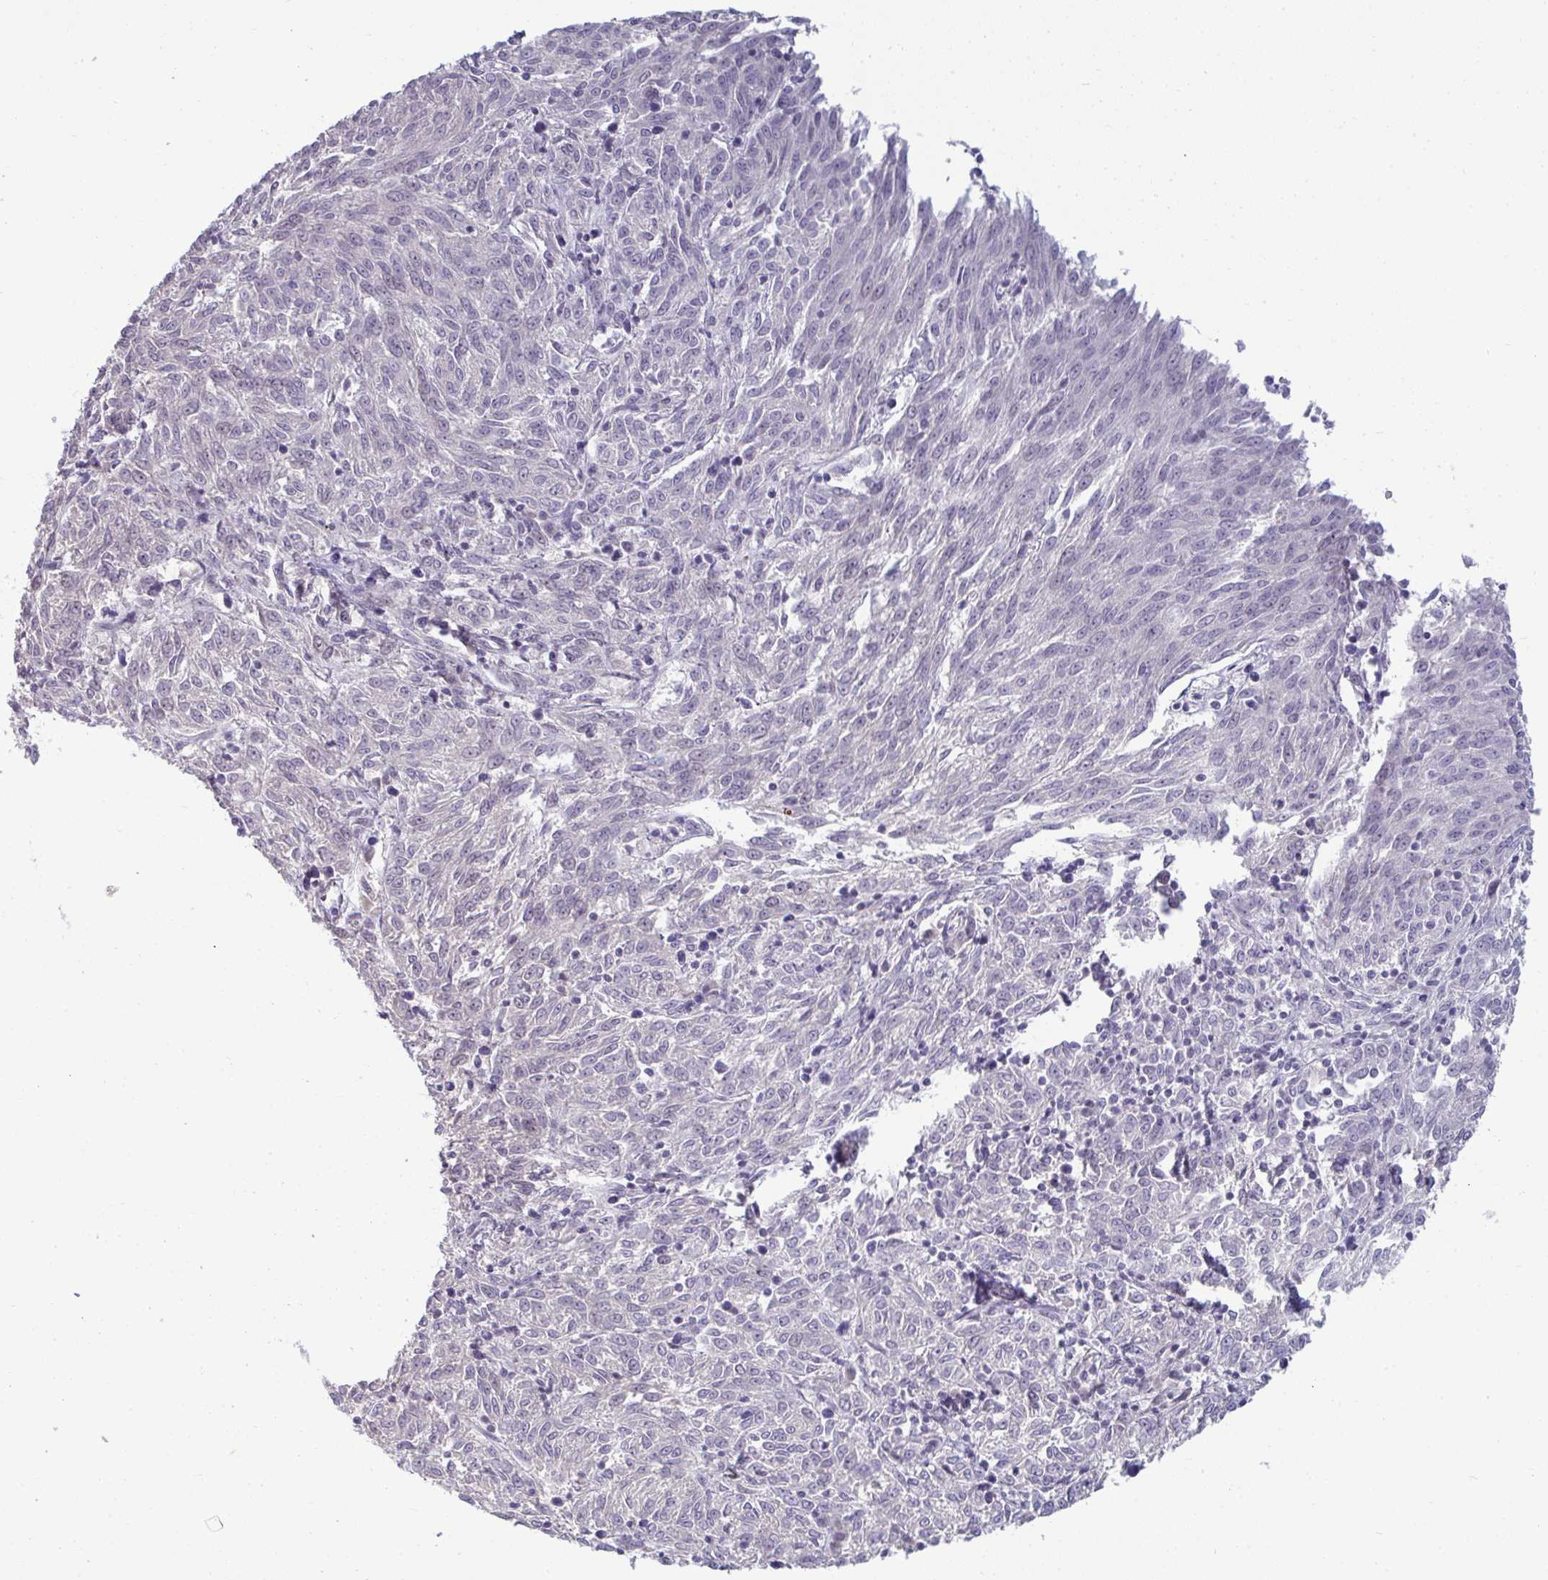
{"staining": {"intensity": "negative", "quantity": "none", "location": "none"}, "tissue": "melanoma", "cell_type": "Tumor cells", "image_type": "cancer", "snomed": [{"axis": "morphology", "description": "Malignant melanoma, NOS"}, {"axis": "topography", "description": "Skin"}], "caption": "Protein analysis of melanoma shows no significant staining in tumor cells. Brightfield microscopy of immunohistochemistry (IHC) stained with DAB (3,3'-diaminobenzidine) (brown) and hematoxylin (blue), captured at high magnification.", "gene": "RNASEH1", "patient": {"sex": "female", "age": 72}}